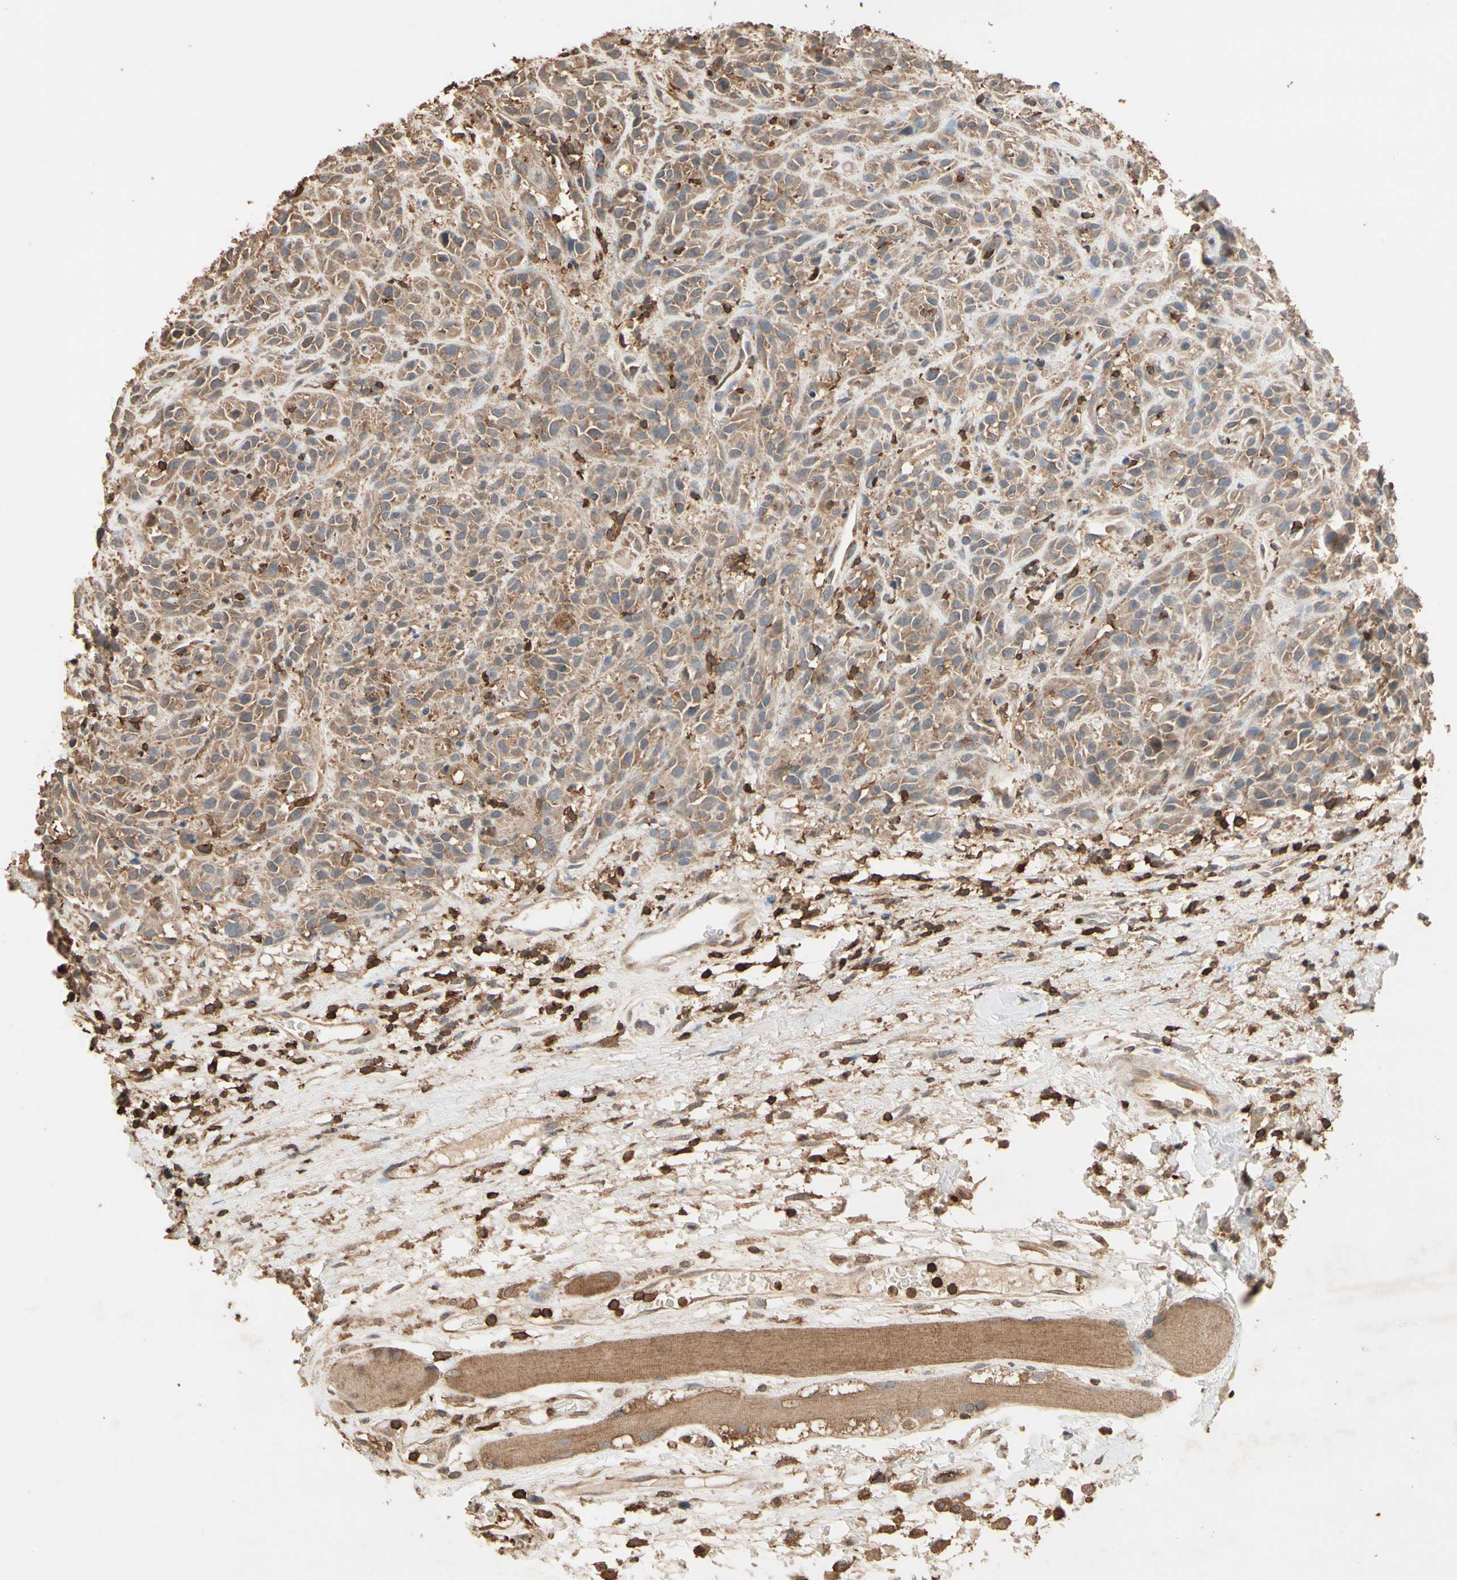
{"staining": {"intensity": "moderate", "quantity": ">75%", "location": "cytoplasmic/membranous"}, "tissue": "head and neck cancer", "cell_type": "Tumor cells", "image_type": "cancer", "snomed": [{"axis": "morphology", "description": "Normal tissue, NOS"}, {"axis": "morphology", "description": "Squamous cell carcinoma, NOS"}, {"axis": "topography", "description": "Cartilage tissue"}, {"axis": "topography", "description": "Head-Neck"}], "caption": "Human head and neck cancer stained for a protein (brown) displays moderate cytoplasmic/membranous positive positivity in about >75% of tumor cells.", "gene": "MAP3K10", "patient": {"sex": "male", "age": 62}}